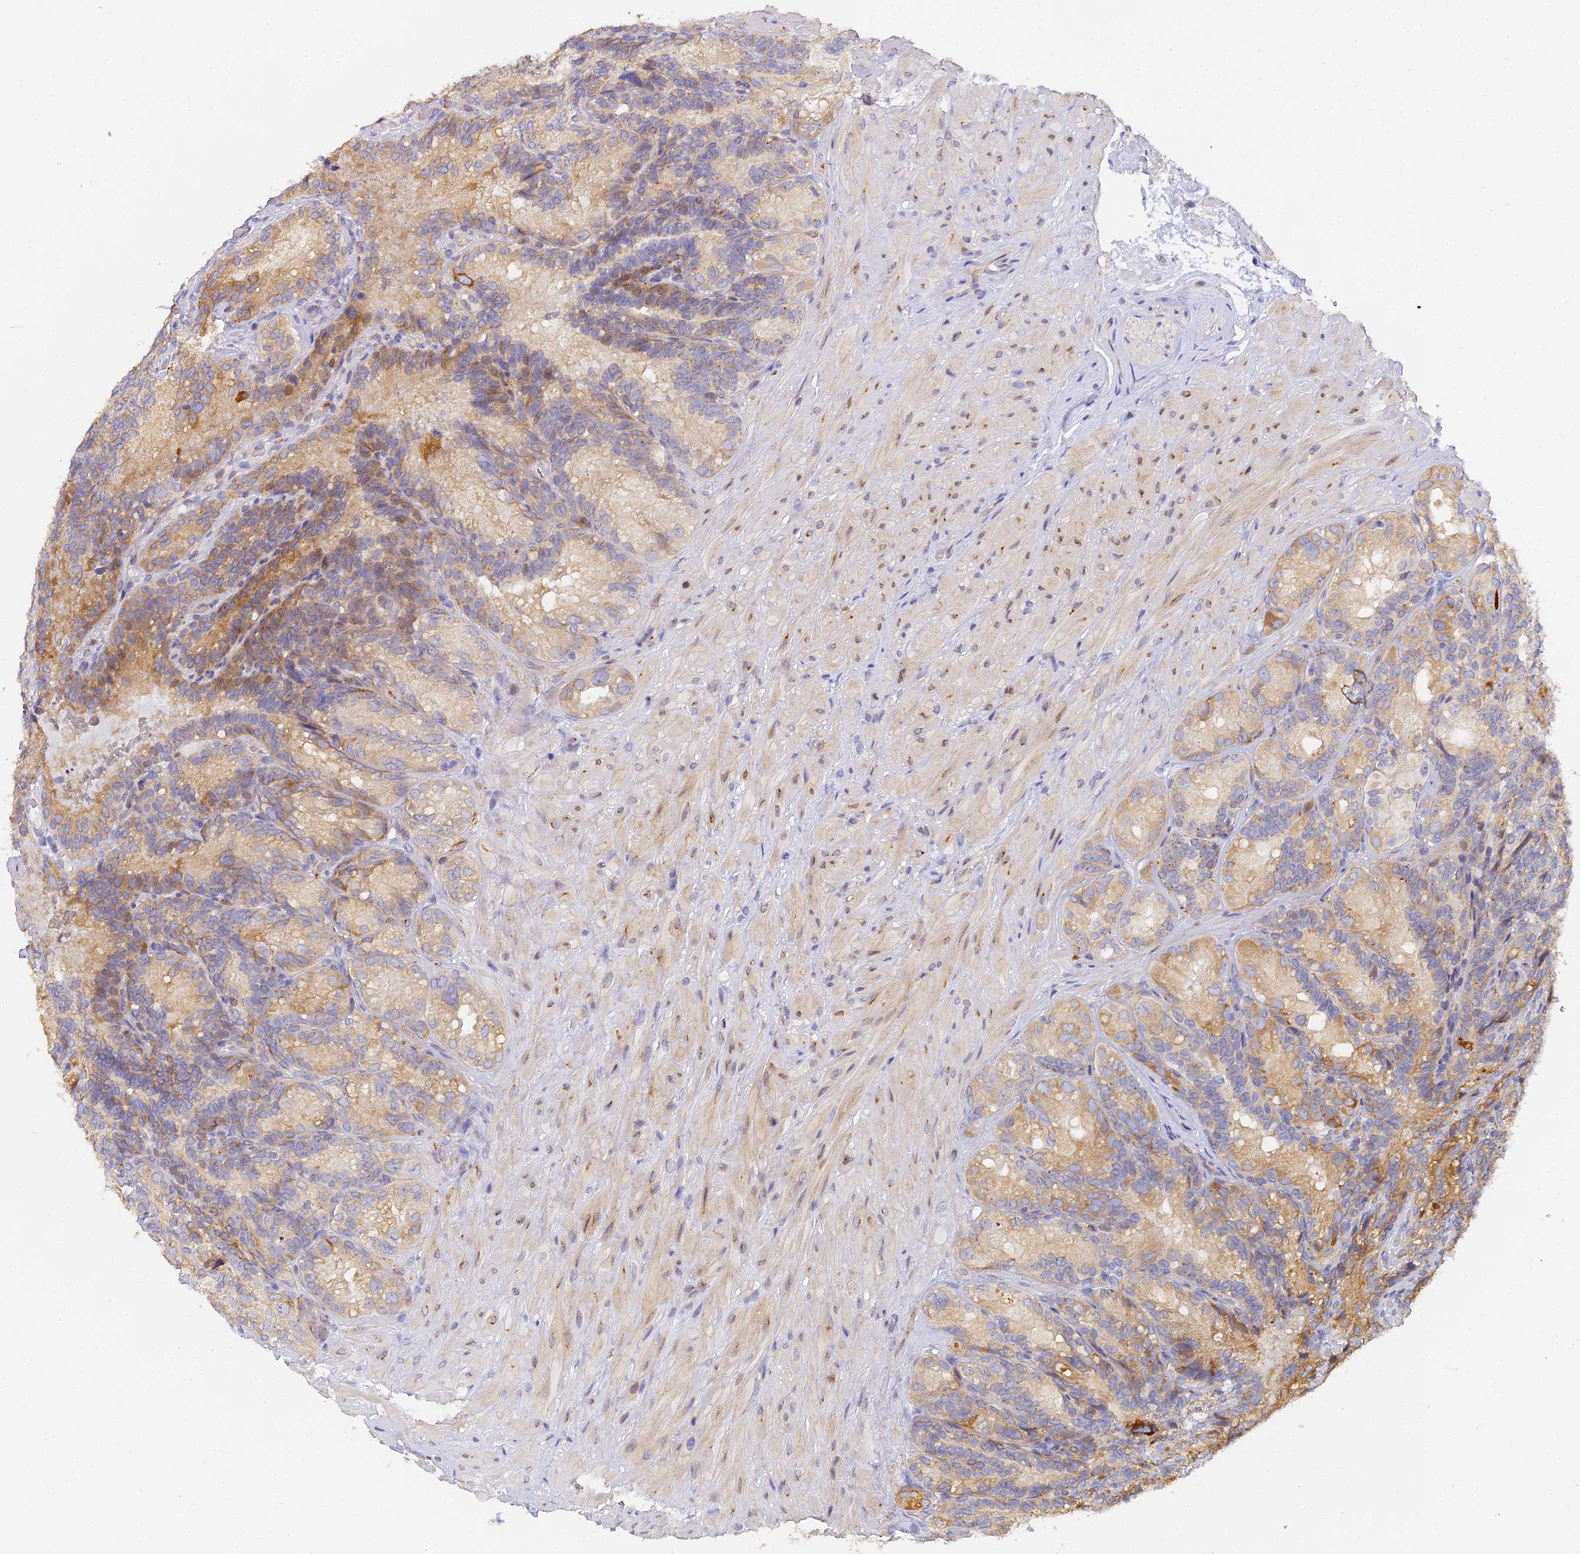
{"staining": {"intensity": "moderate", "quantity": "25%-75%", "location": "cytoplasmic/membranous"}, "tissue": "seminal vesicle", "cell_type": "Glandular cells", "image_type": "normal", "snomed": [{"axis": "morphology", "description": "Normal tissue, NOS"}, {"axis": "topography", "description": "Seminal veicle"}], "caption": "Brown immunohistochemical staining in benign human seminal vesicle shows moderate cytoplasmic/membranous staining in about 25%-75% of glandular cells. The protein of interest is shown in brown color, while the nuclei are stained blue.", "gene": "GJA1", "patient": {"sex": "male", "age": 60}}